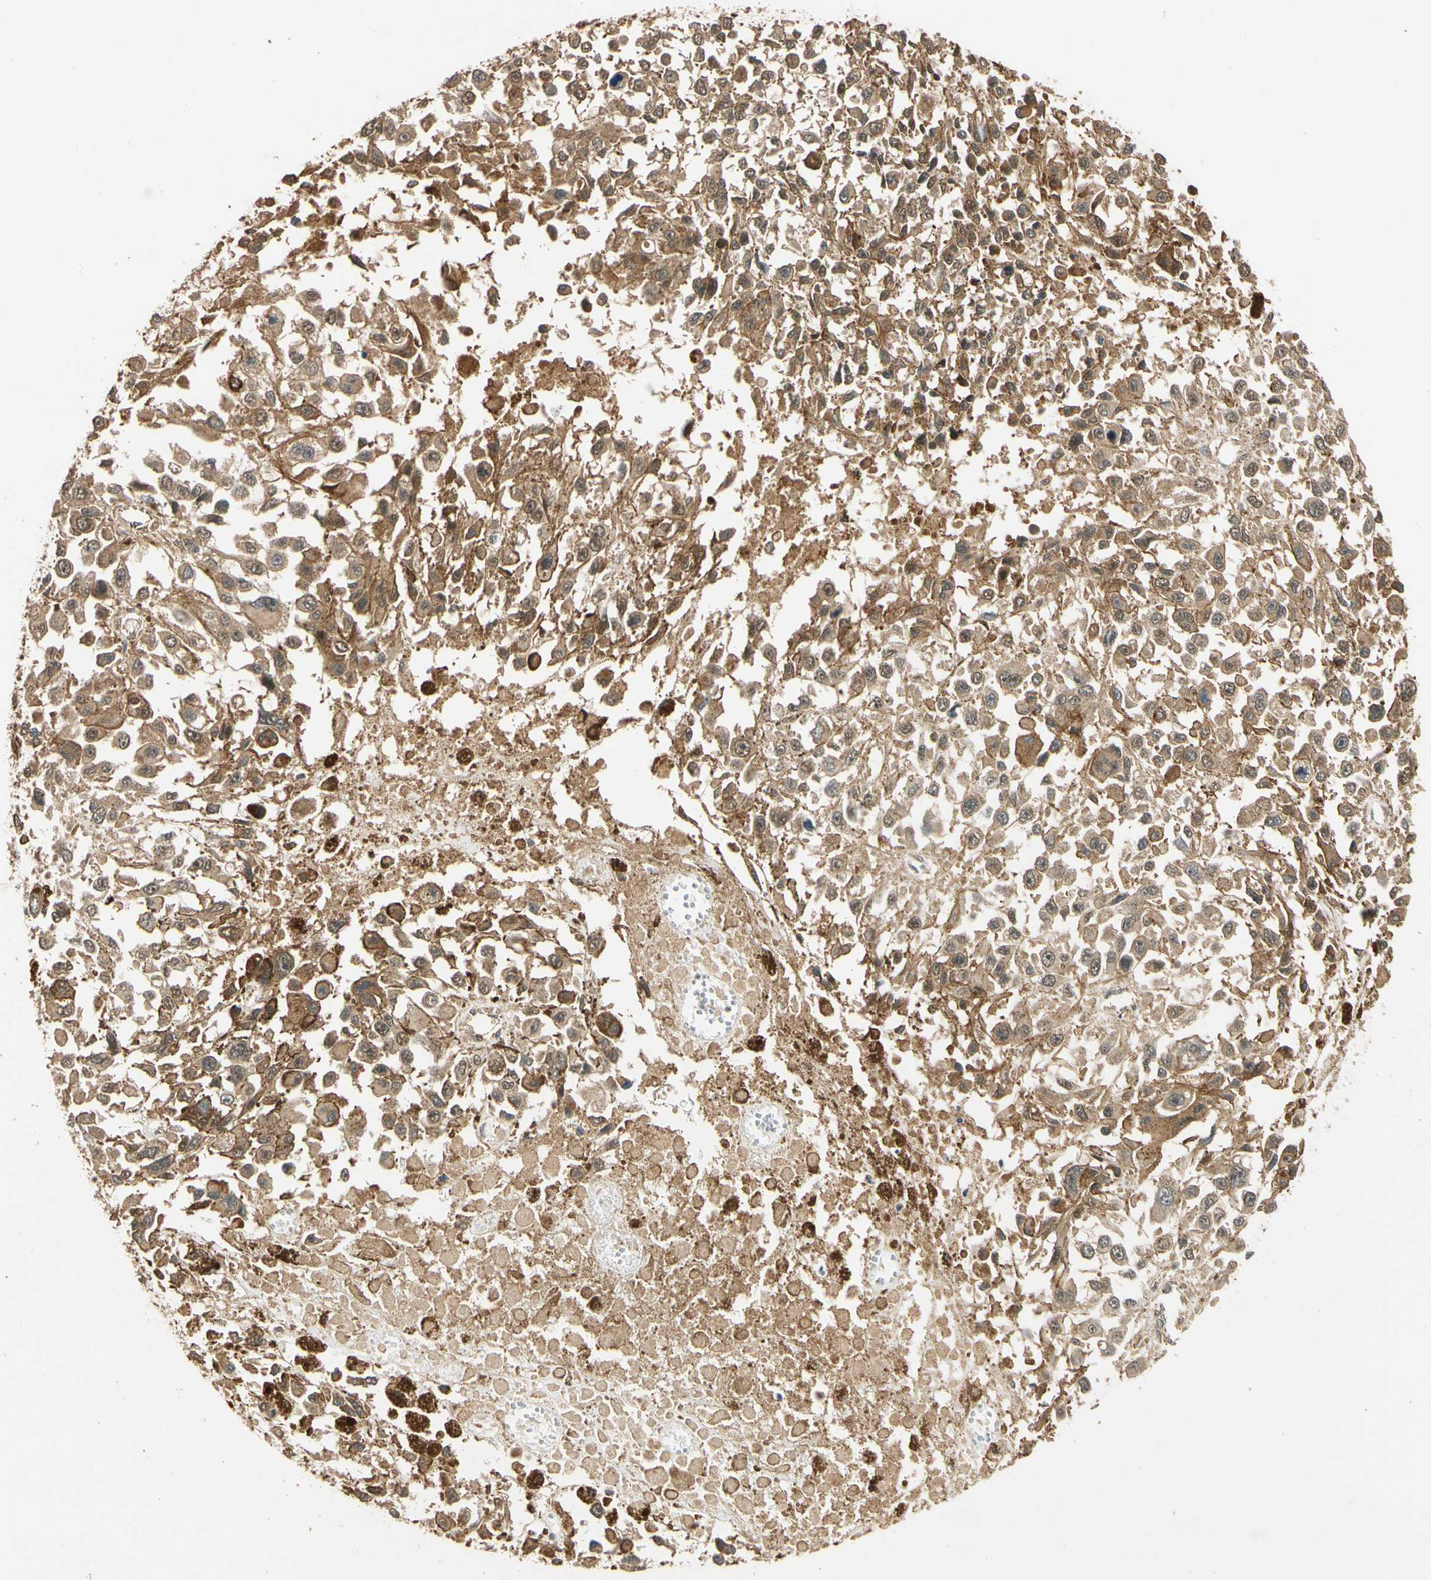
{"staining": {"intensity": "moderate", "quantity": "<25%", "location": "cytoplasmic/membranous"}, "tissue": "melanoma", "cell_type": "Tumor cells", "image_type": "cancer", "snomed": [{"axis": "morphology", "description": "Malignant melanoma, Metastatic site"}, {"axis": "topography", "description": "Lymph node"}], "caption": "An image showing moderate cytoplasmic/membranous positivity in about <25% of tumor cells in malignant melanoma (metastatic site), as visualized by brown immunohistochemical staining.", "gene": "QSER1", "patient": {"sex": "male", "age": 59}}